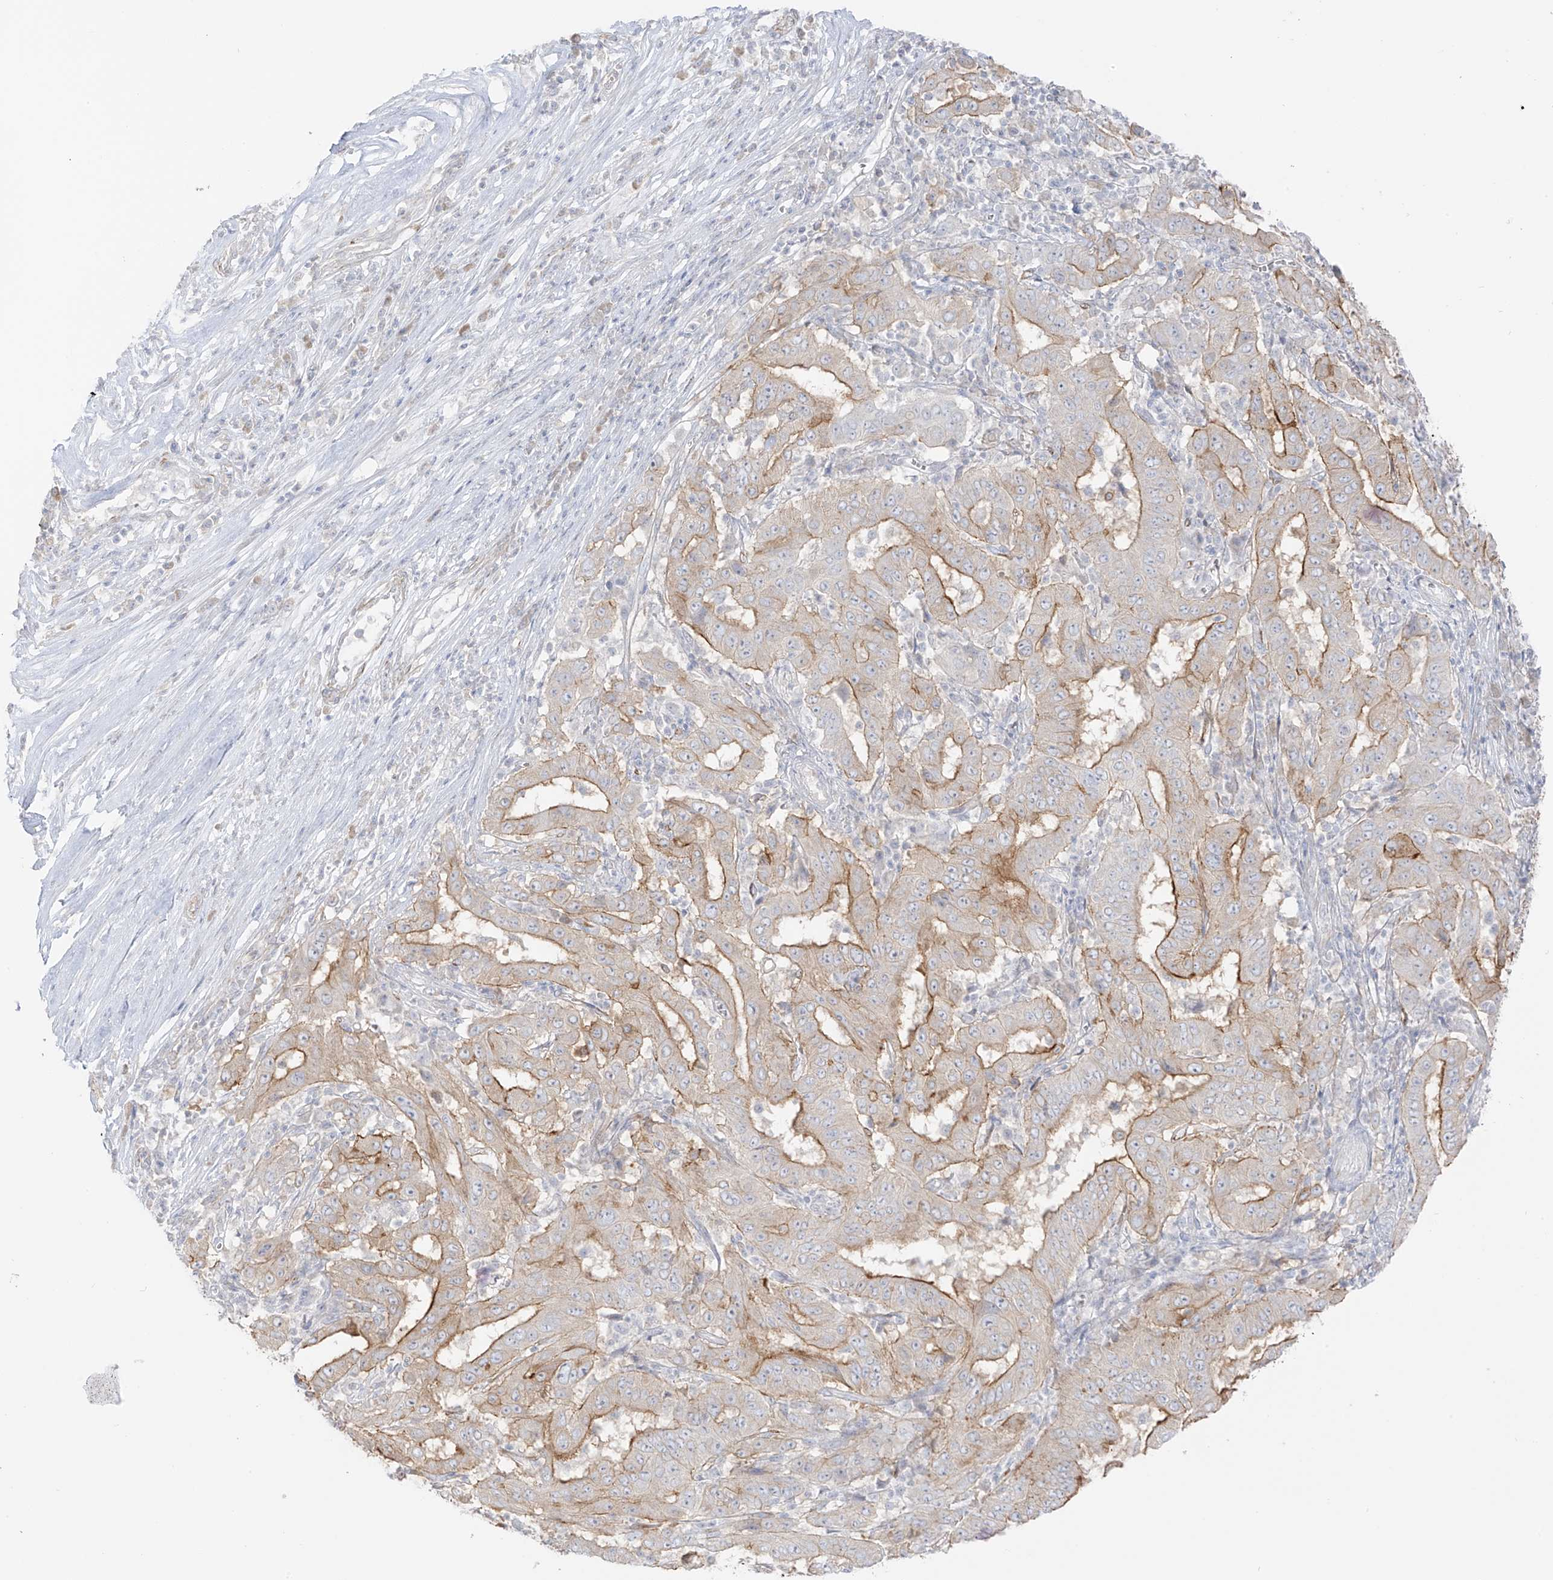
{"staining": {"intensity": "moderate", "quantity": "25%-75%", "location": "cytoplasmic/membranous"}, "tissue": "pancreatic cancer", "cell_type": "Tumor cells", "image_type": "cancer", "snomed": [{"axis": "morphology", "description": "Adenocarcinoma, NOS"}, {"axis": "topography", "description": "Pancreas"}], "caption": "Pancreatic adenocarcinoma tissue reveals moderate cytoplasmic/membranous staining in approximately 25%-75% of tumor cells", "gene": "C11orf87", "patient": {"sex": "male", "age": 63}}